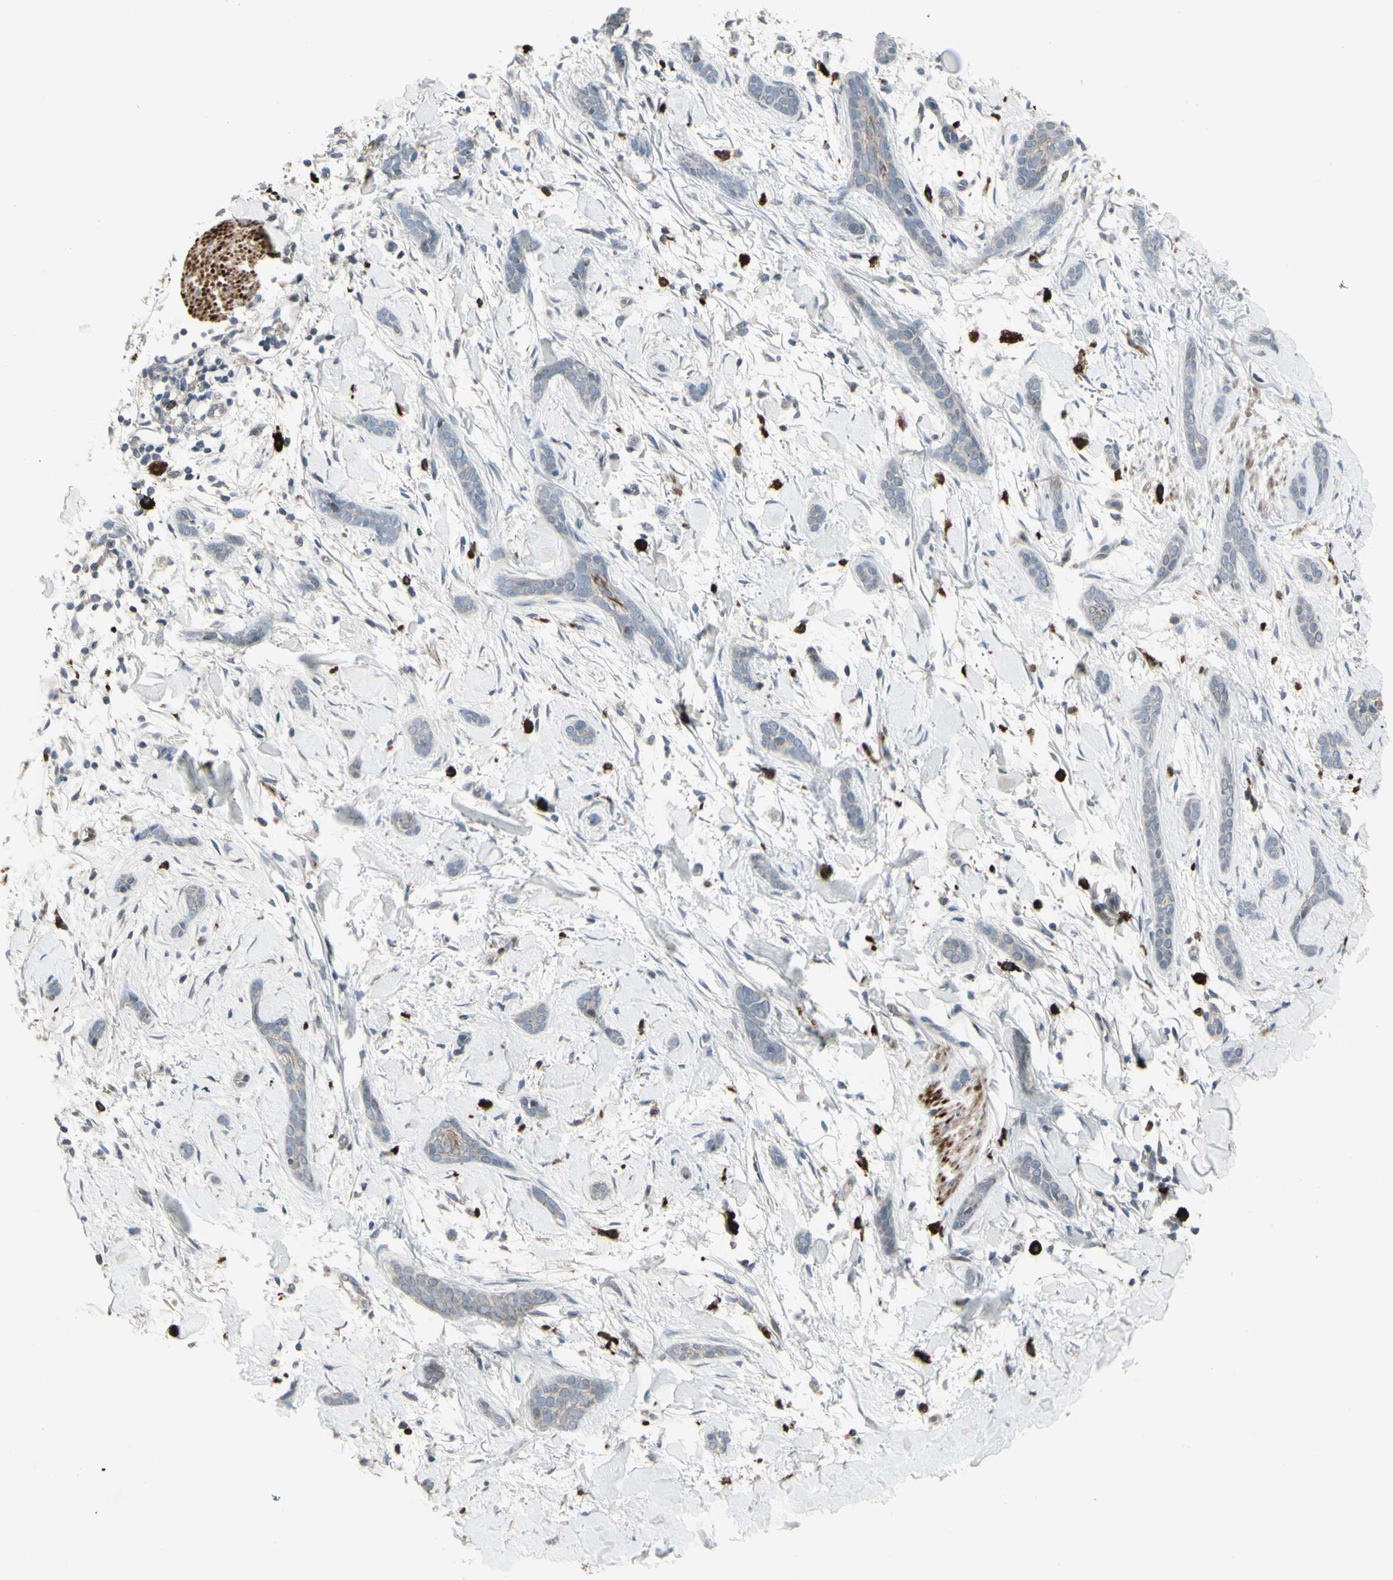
{"staining": {"intensity": "weak", "quantity": ">75%", "location": "cytoplasmic/membranous"}, "tissue": "skin cancer", "cell_type": "Tumor cells", "image_type": "cancer", "snomed": [{"axis": "morphology", "description": "Basal cell carcinoma"}, {"axis": "morphology", "description": "Adnexal tumor, benign"}, {"axis": "topography", "description": "Skin"}], "caption": "Skin benign adnexal tumor stained with a brown dye demonstrates weak cytoplasmic/membranous positive expression in approximately >75% of tumor cells.", "gene": "GRAMD1B", "patient": {"sex": "female", "age": 42}}